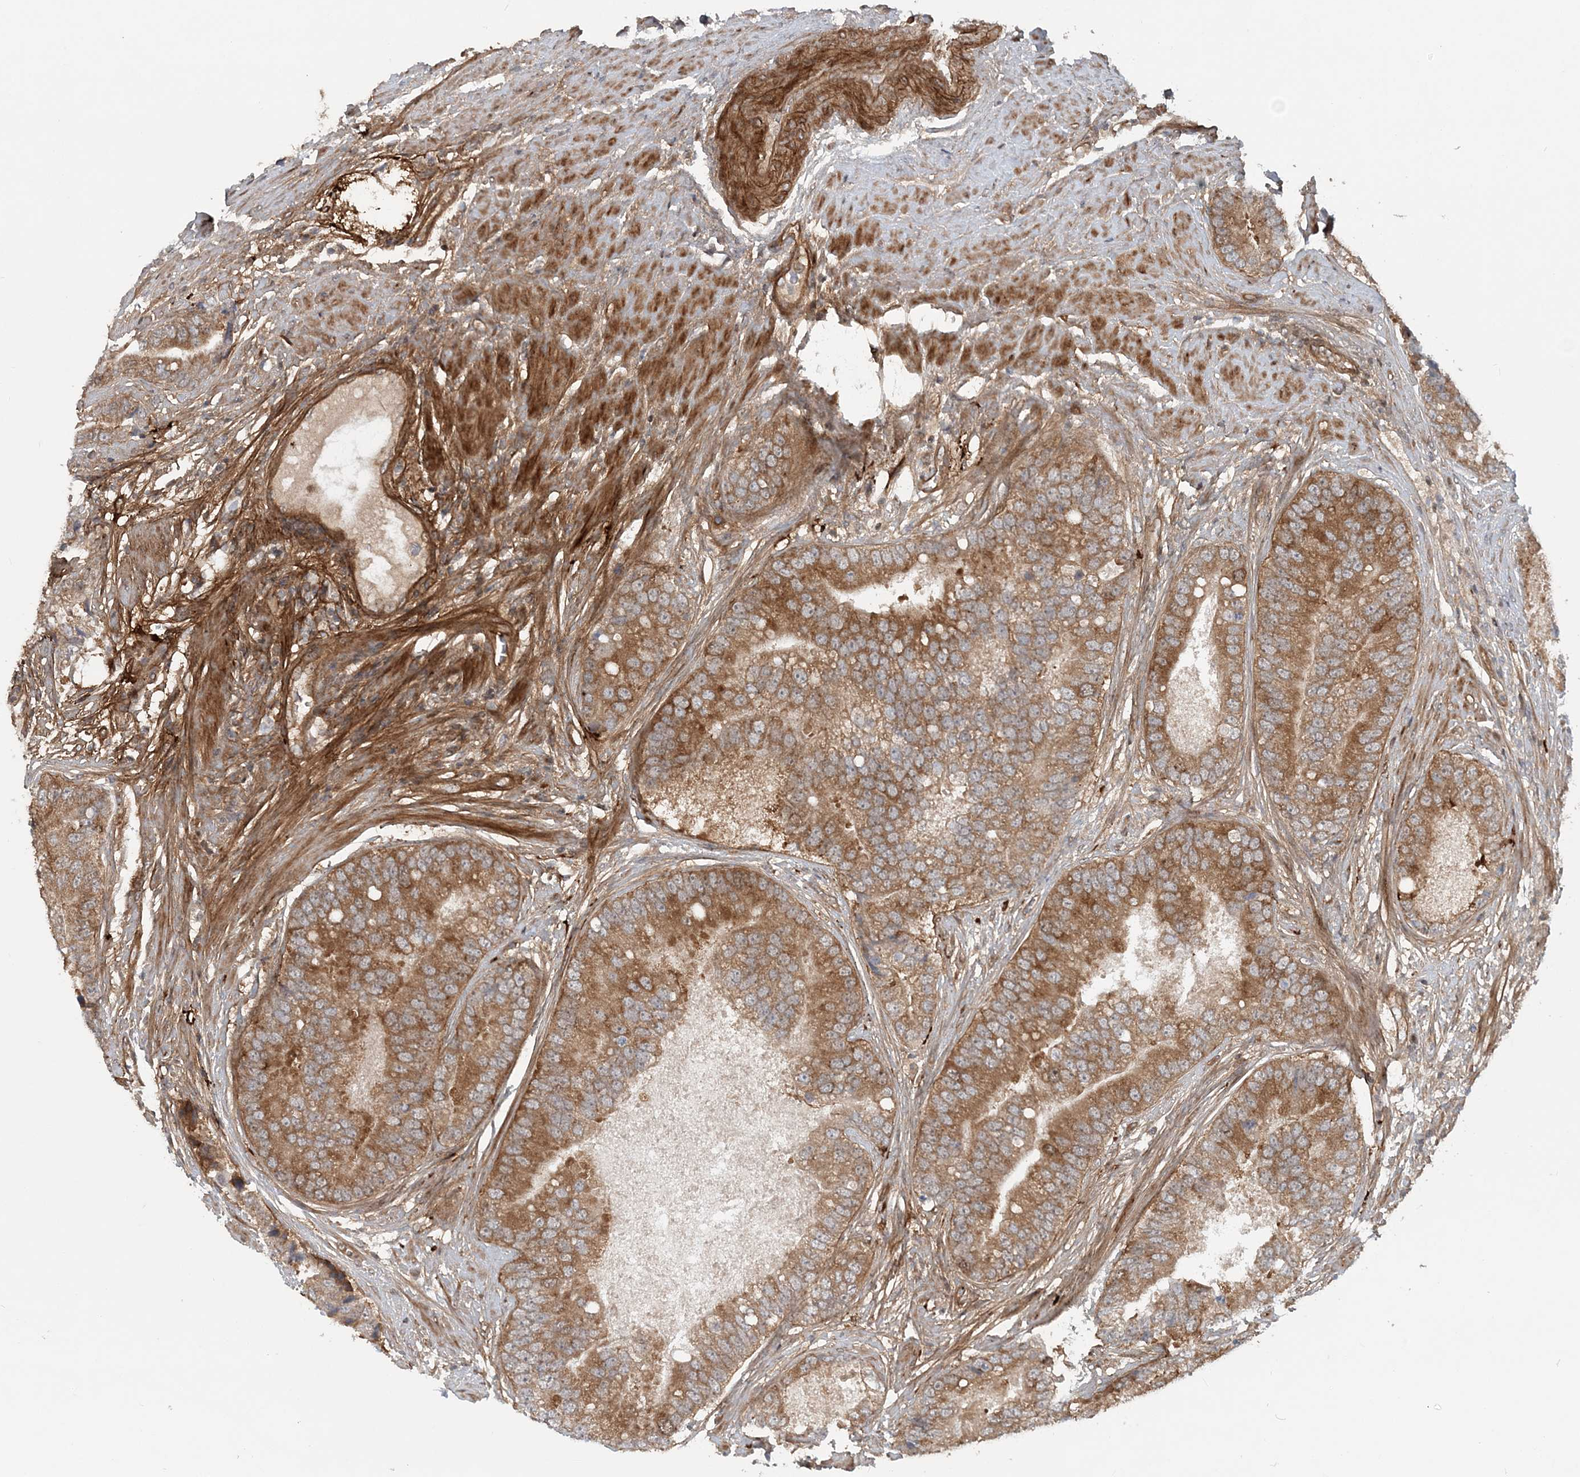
{"staining": {"intensity": "moderate", "quantity": ">75%", "location": "cytoplasmic/membranous"}, "tissue": "prostate cancer", "cell_type": "Tumor cells", "image_type": "cancer", "snomed": [{"axis": "morphology", "description": "Adenocarcinoma, High grade"}, {"axis": "topography", "description": "Prostate"}], "caption": "A brown stain highlights moderate cytoplasmic/membranous expression of a protein in human prostate adenocarcinoma (high-grade) tumor cells. (DAB IHC, brown staining for protein, blue staining for nuclei).", "gene": "GEMIN5", "patient": {"sex": "male", "age": 70}}